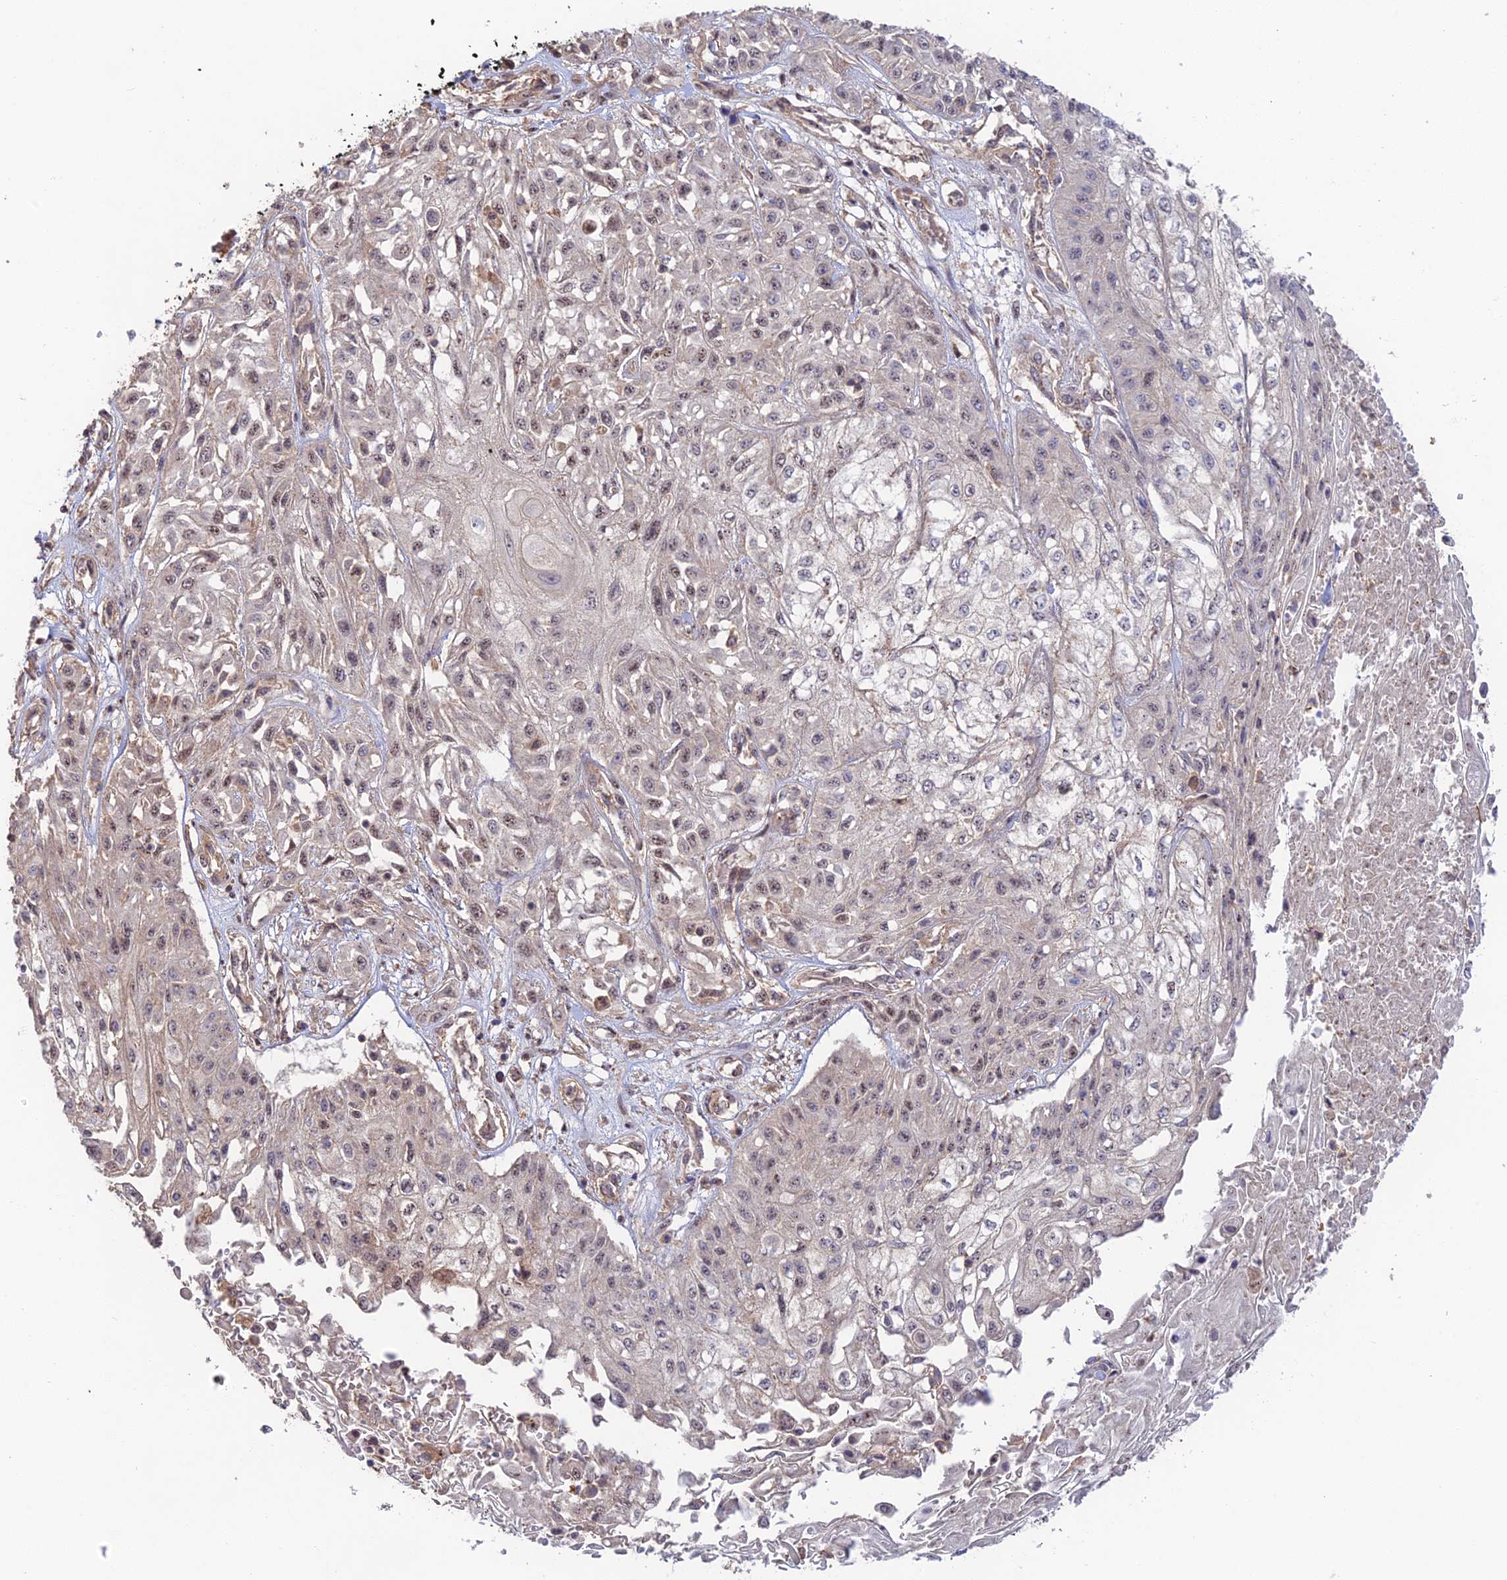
{"staining": {"intensity": "weak", "quantity": "25%-75%", "location": "nuclear"}, "tissue": "skin cancer", "cell_type": "Tumor cells", "image_type": "cancer", "snomed": [{"axis": "morphology", "description": "Squamous cell carcinoma, NOS"}, {"axis": "morphology", "description": "Squamous cell carcinoma, metastatic, NOS"}, {"axis": "topography", "description": "Skin"}, {"axis": "topography", "description": "Lymph node"}], "caption": "This histopathology image displays IHC staining of human squamous cell carcinoma (skin), with low weak nuclear expression in approximately 25%-75% of tumor cells.", "gene": "CLCF1", "patient": {"sex": "male", "age": 75}}